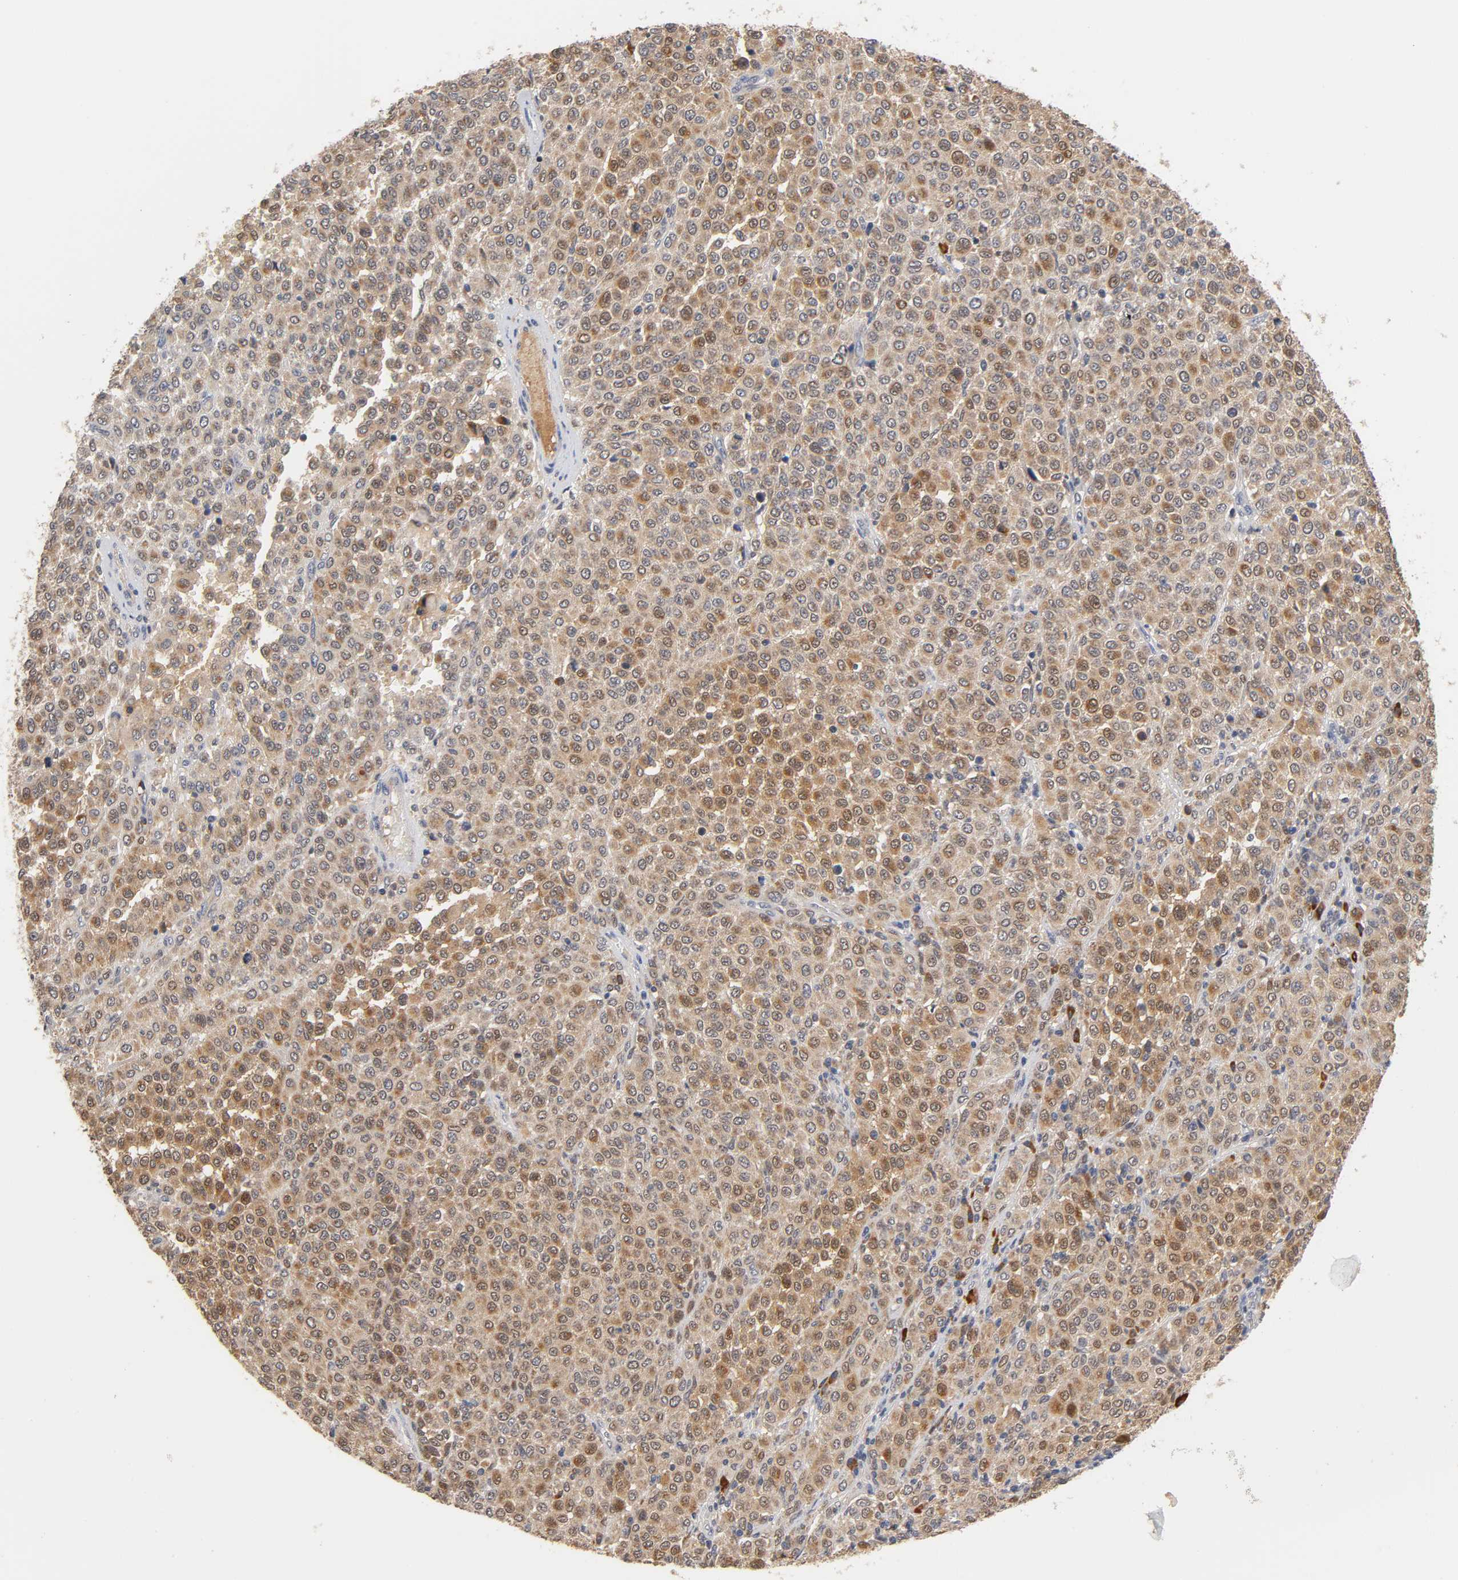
{"staining": {"intensity": "moderate", "quantity": ">75%", "location": "cytoplasmic/membranous,nuclear"}, "tissue": "melanoma", "cell_type": "Tumor cells", "image_type": "cancer", "snomed": [{"axis": "morphology", "description": "Malignant melanoma, Metastatic site"}, {"axis": "topography", "description": "Pancreas"}], "caption": "A brown stain highlights moderate cytoplasmic/membranous and nuclear positivity of a protein in human malignant melanoma (metastatic site) tumor cells.", "gene": "GSTZ1", "patient": {"sex": "female", "age": 30}}